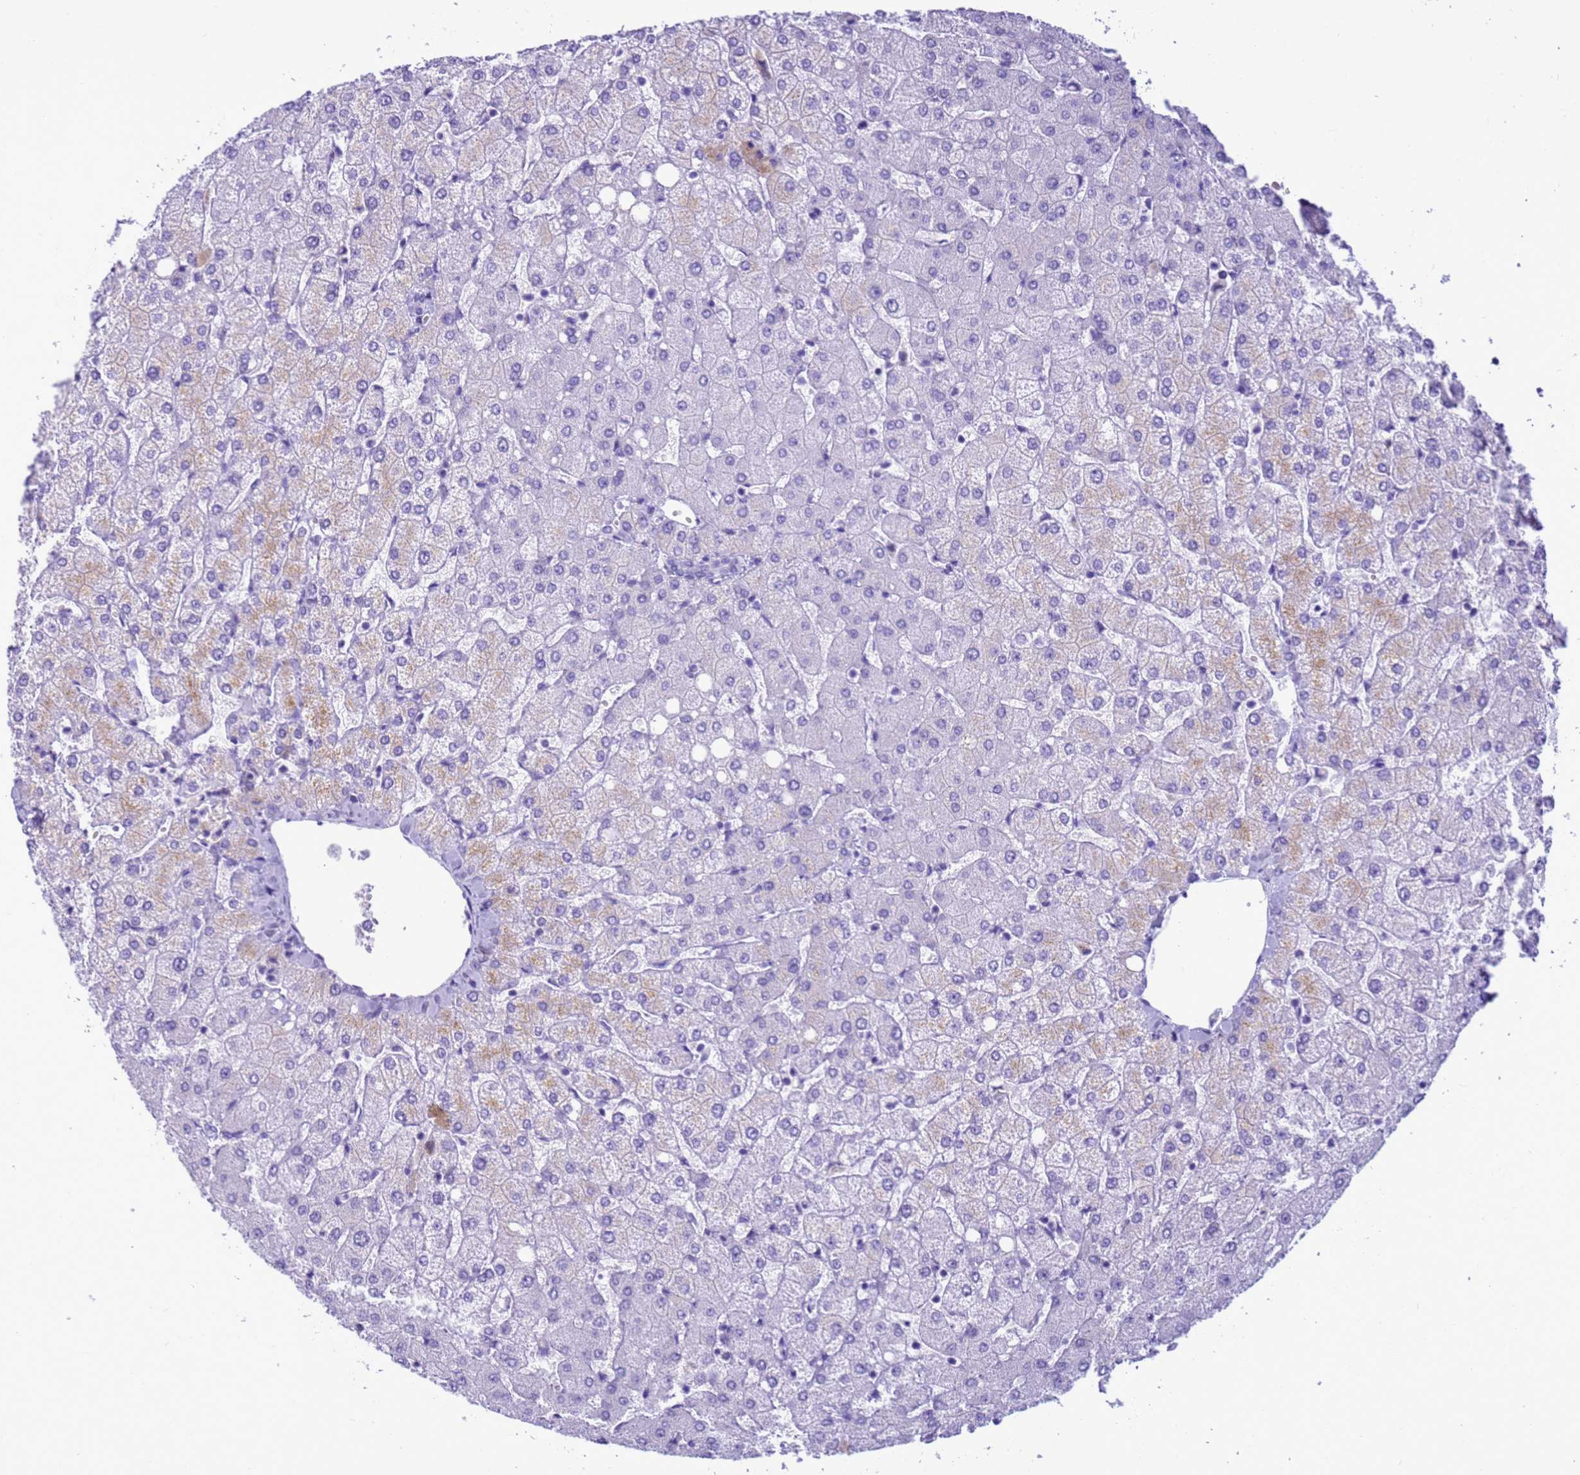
{"staining": {"intensity": "negative", "quantity": "none", "location": "none"}, "tissue": "liver", "cell_type": "Cholangiocytes", "image_type": "normal", "snomed": [{"axis": "morphology", "description": "Normal tissue, NOS"}, {"axis": "topography", "description": "Liver"}], "caption": "Immunohistochemical staining of benign liver demonstrates no significant staining in cholangiocytes. (DAB (3,3'-diaminobenzidine) immunohistochemistry (IHC) with hematoxylin counter stain).", "gene": "STATH", "patient": {"sex": "female", "age": 54}}